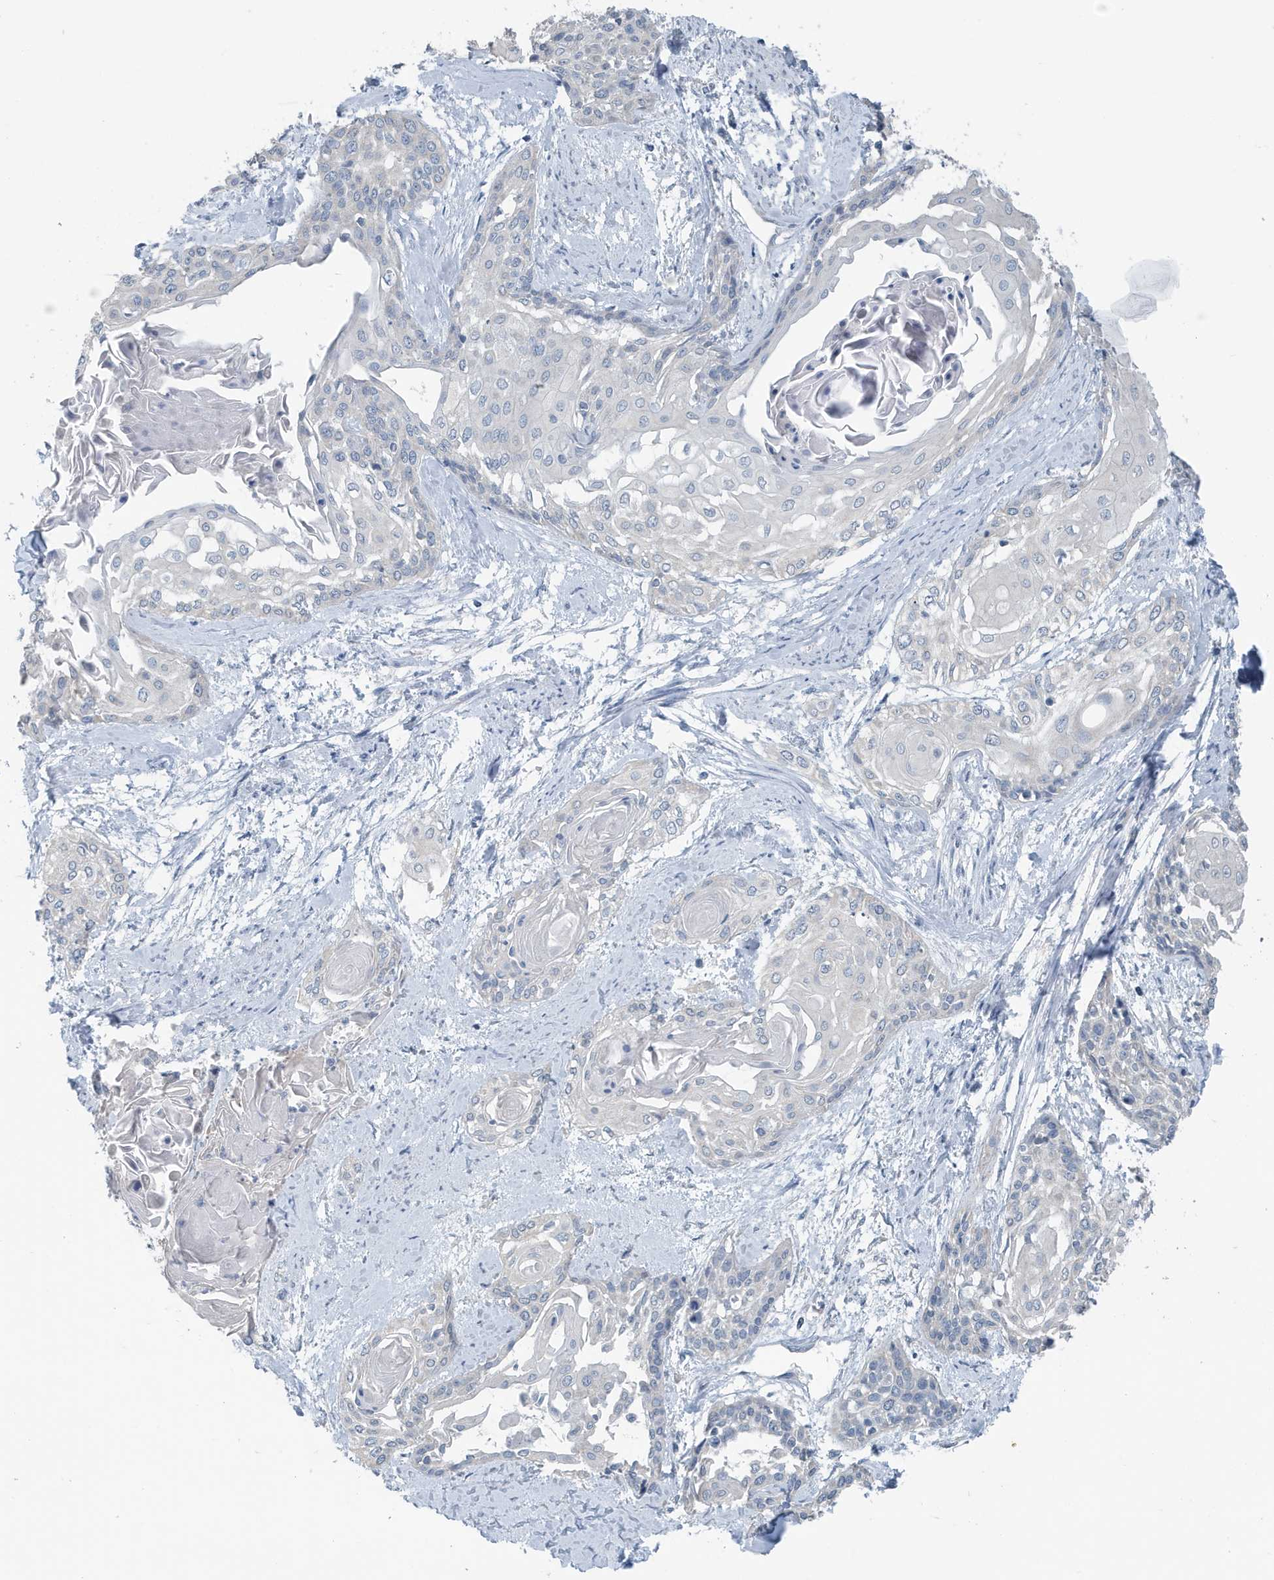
{"staining": {"intensity": "negative", "quantity": "none", "location": "none"}, "tissue": "cervical cancer", "cell_type": "Tumor cells", "image_type": "cancer", "snomed": [{"axis": "morphology", "description": "Squamous cell carcinoma, NOS"}, {"axis": "topography", "description": "Cervix"}], "caption": "This is an IHC image of human squamous cell carcinoma (cervical). There is no staining in tumor cells.", "gene": "UGT2B4", "patient": {"sex": "female", "age": 57}}